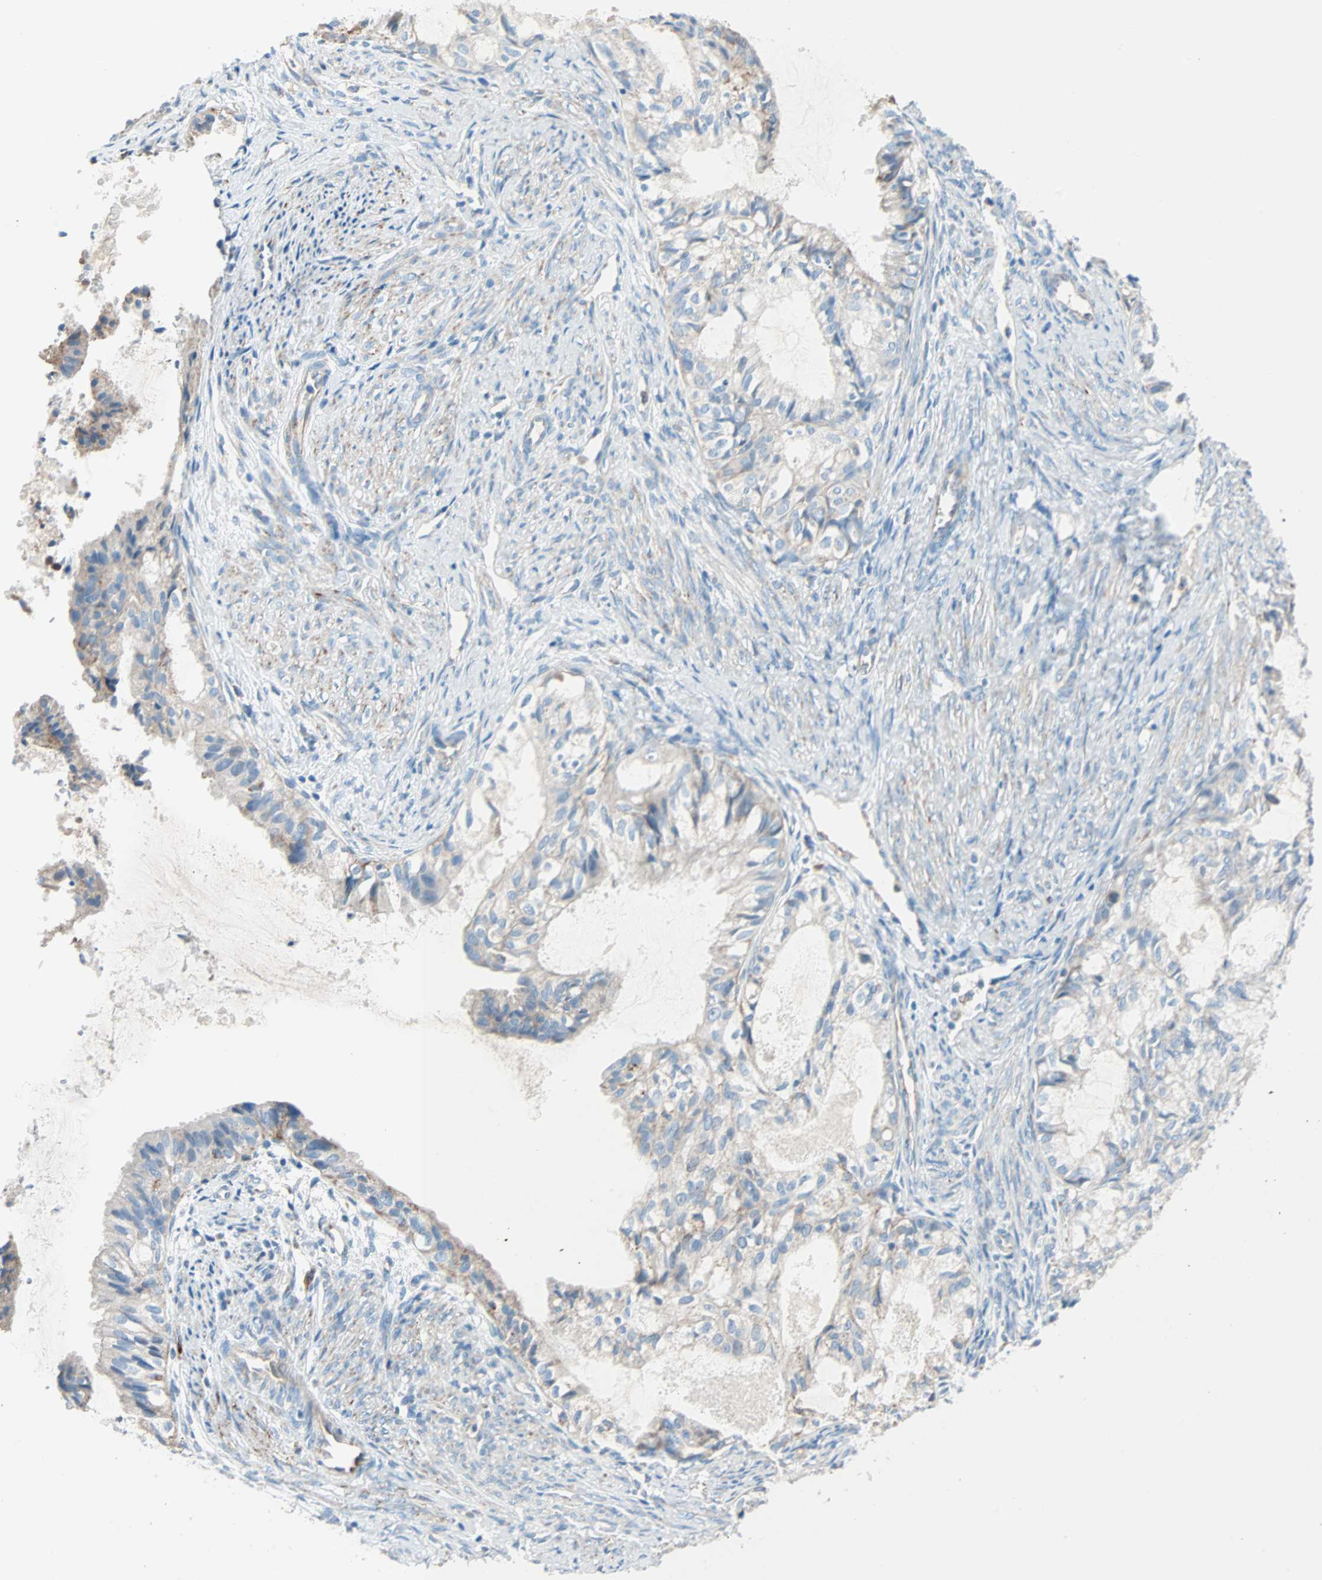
{"staining": {"intensity": "moderate", "quantity": ">75%", "location": "cytoplasmic/membranous"}, "tissue": "cervical cancer", "cell_type": "Tumor cells", "image_type": "cancer", "snomed": [{"axis": "morphology", "description": "Normal tissue, NOS"}, {"axis": "morphology", "description": "Adenocarcinoma, NOS"}, {"axis": "topography", "description": "Cervix"}, {"axis": "topography", "description": "Endometrium"}], "caption": "A medium amount of moderate cytoplasmic/membranous positivity is present in about >75% of tumor cells in cervical cancer (adenocarcinoma) tissue.", "gene": "LY6G6F", "patient": {"sex": "female", "age": 86}}